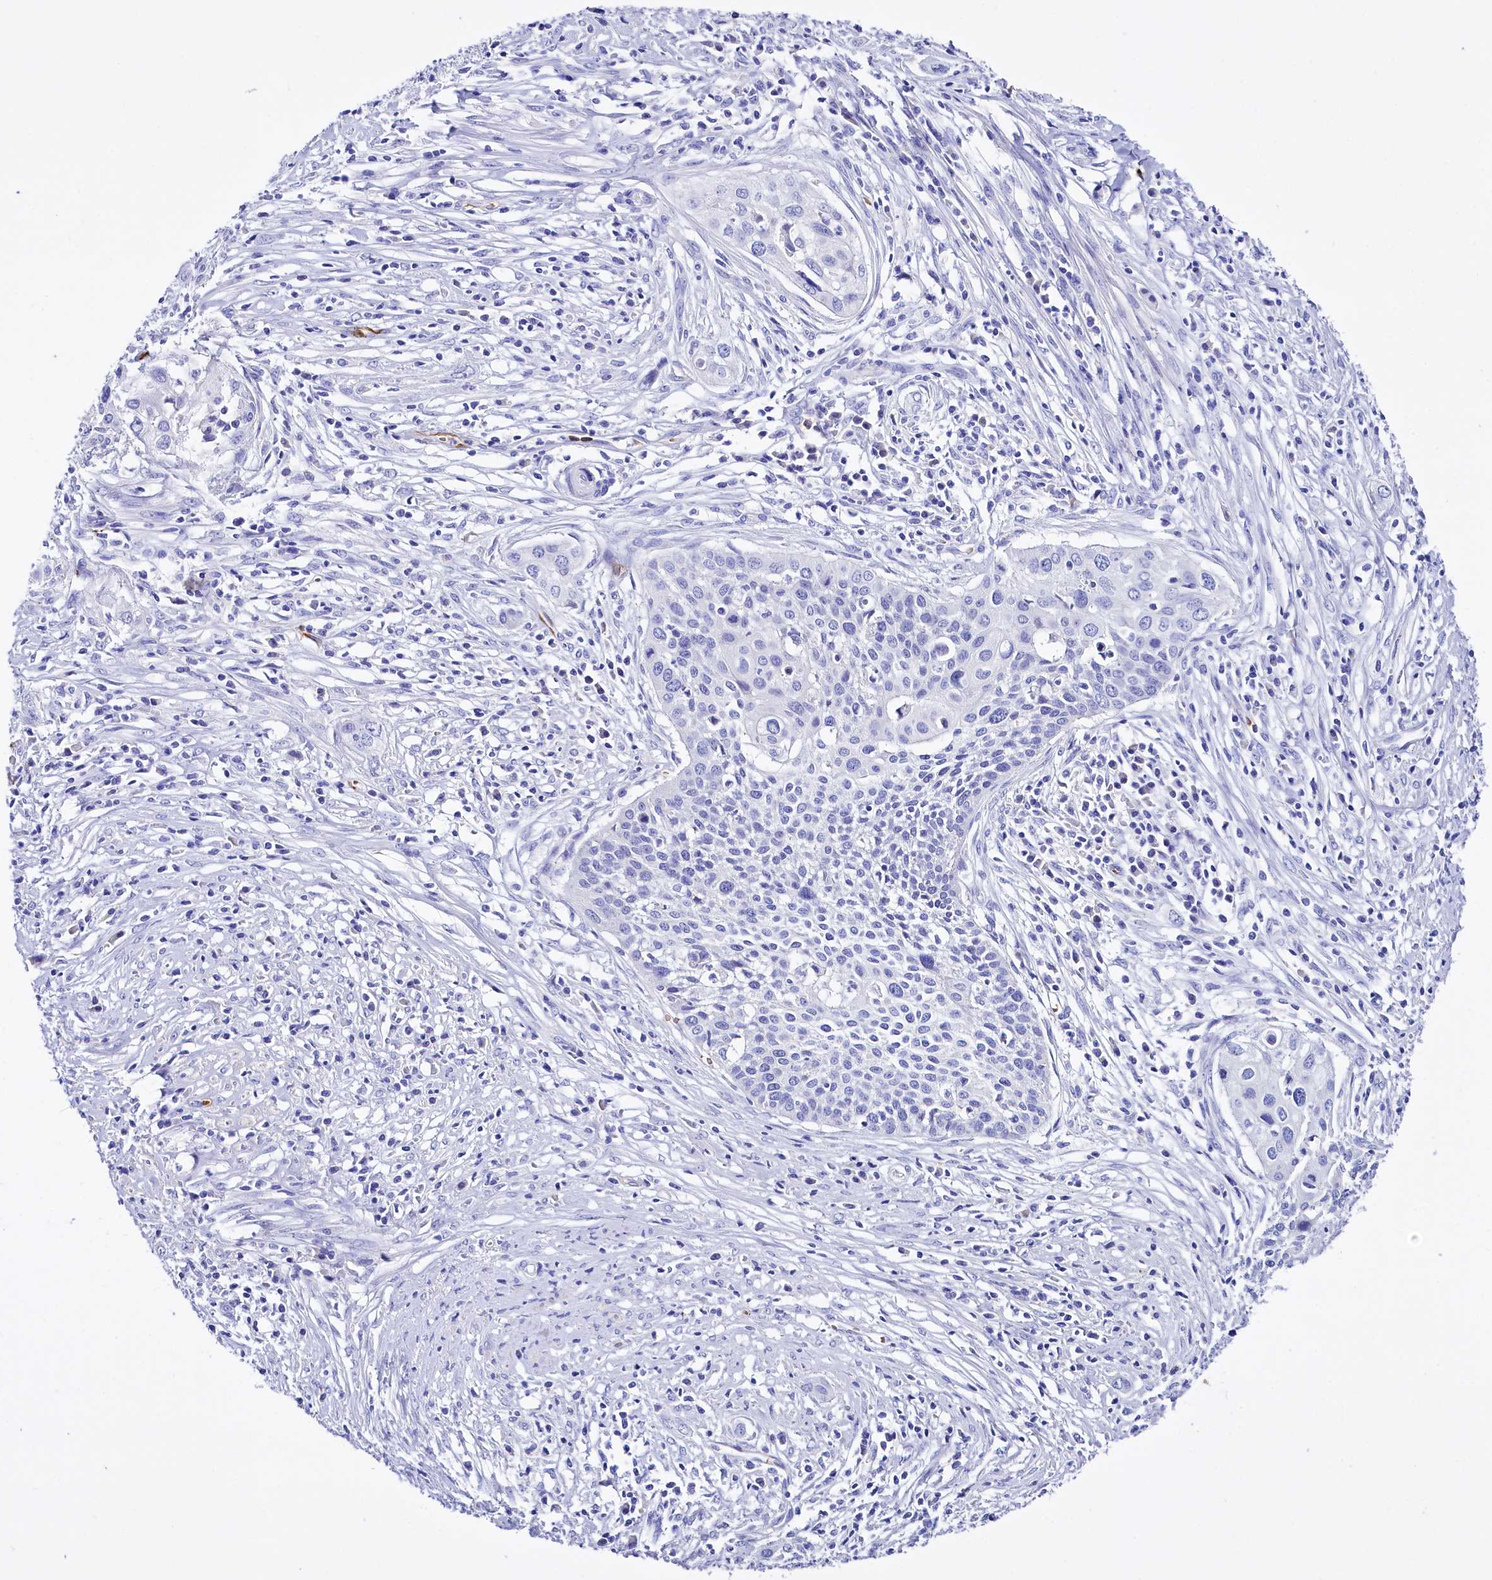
{"staining": {"intensity": "negative", "quantity": "none", "location": "none"}, "tissue": "cervical cancer", "cell_type": "Tumor cells", "image_type": "cancer", "snomed": [{"axis": "morphology", "description": "Squamous cell carcinoma, NOS"}, {"axis": "topography", "description": "Cervix"}], "caption": "This is an immunohistochemistry micrograph of cervical cancer (squamous cell carcinoma). There is no expression in tumor cells.", "gene": "RPUSD3", "patient": {"sex": "female", "age": 34}}